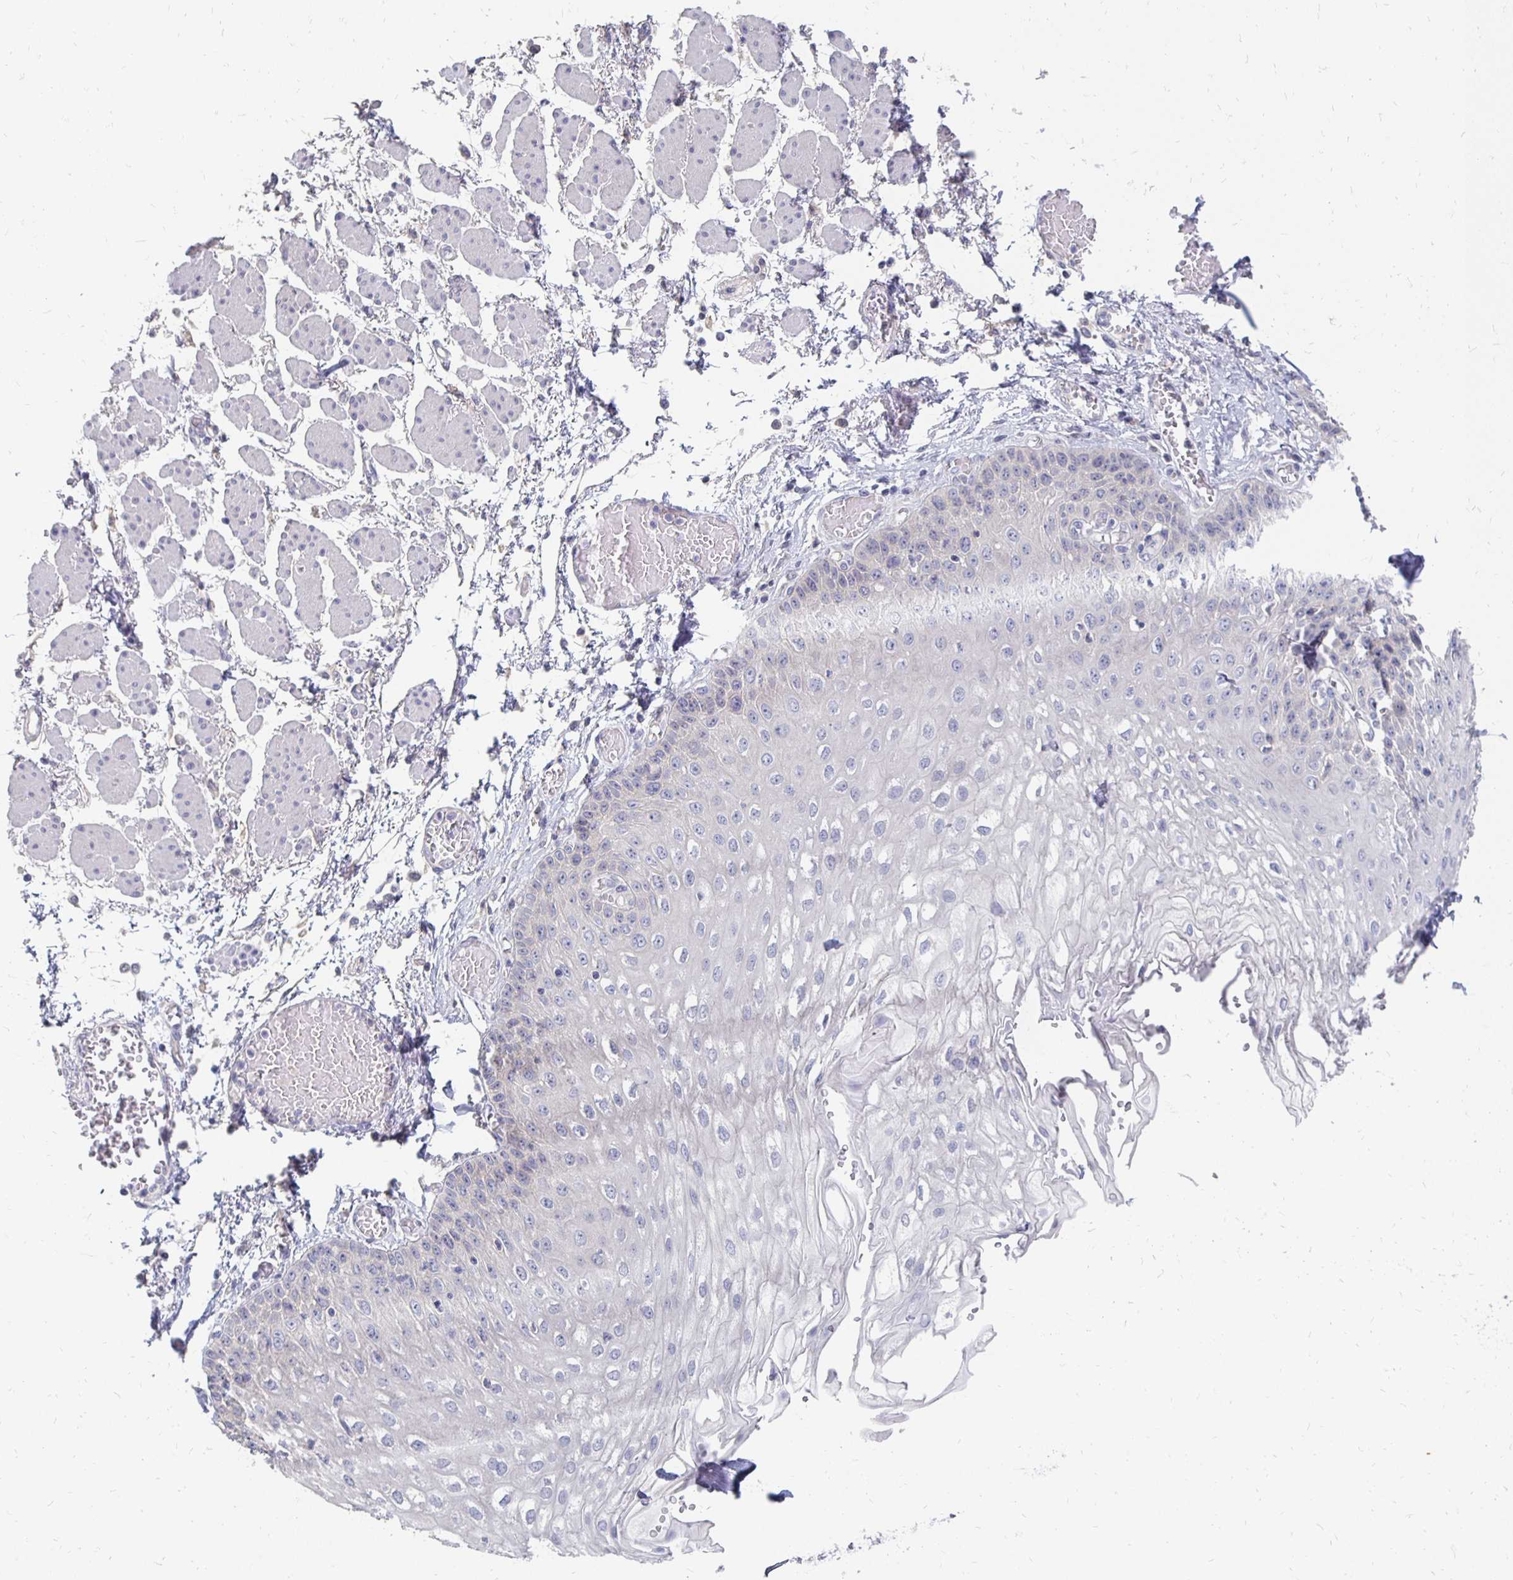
{"staining": {"intensity": "negative", "quantity": "none", "location": "none"}, "tissue": "esophagus", "cell_type": "Squamous epithelial cells", "image_type": "normal", "snomed": [{"axis": "morphology", "description": "Normal tissue, NOS"}, {"axis": "morphology", "description": "Adenocarcinoma, NOS"}, {"axis": "topography", "description": "Esophagus"}], "caption": "There is no significant expression in squamous epithelial cells of esophagus. (DAB (3,3'-diaminobenzidine) immunohistochemistry visualized using brightfield microscopy, high magnification).", "gene": "FKRP", "patient": {"sex": "male", "age": 81}}